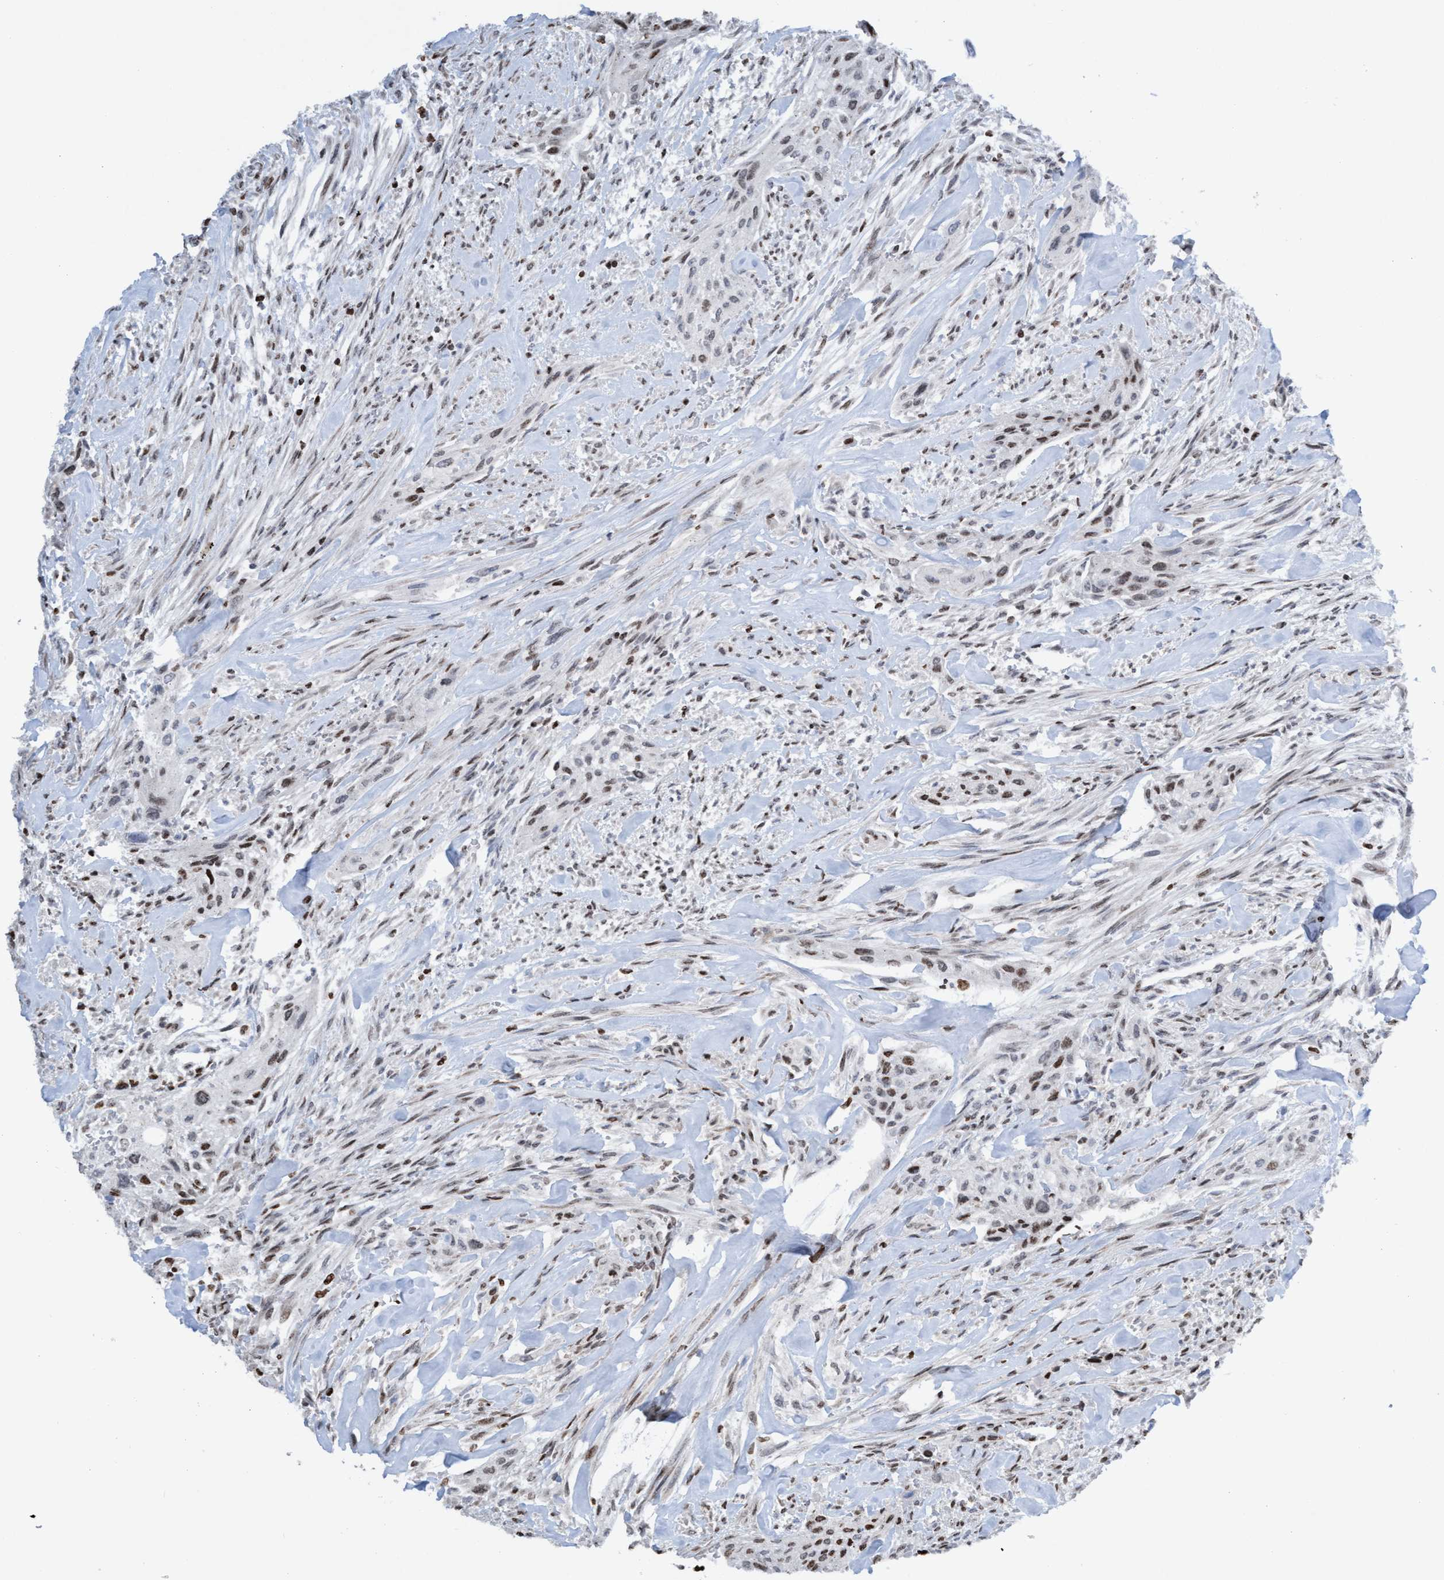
{"staining": {"intensity": "weak", "quantity": "25%-75%", "location": "nuclear"}, "tissue": "urothelial cancer", "cell_type": "Tumor cells", "image_type": "cancer", "snomed": [{"axis": "morphology", "description": "Urothelial carcinoma, Low grade"}, {"axis": "morphology", "description": "Urothelial carcinoma, High grade"}, {"axis": "topography", "description": "Urinary bladder"}], "caption": "A histopathology image of urothelial cancer stained for a protein demonstrates weak nuclear brown staining in tumor cells.", "gene": "CBX2", "patient": {"sex": "male", "age": 35}}